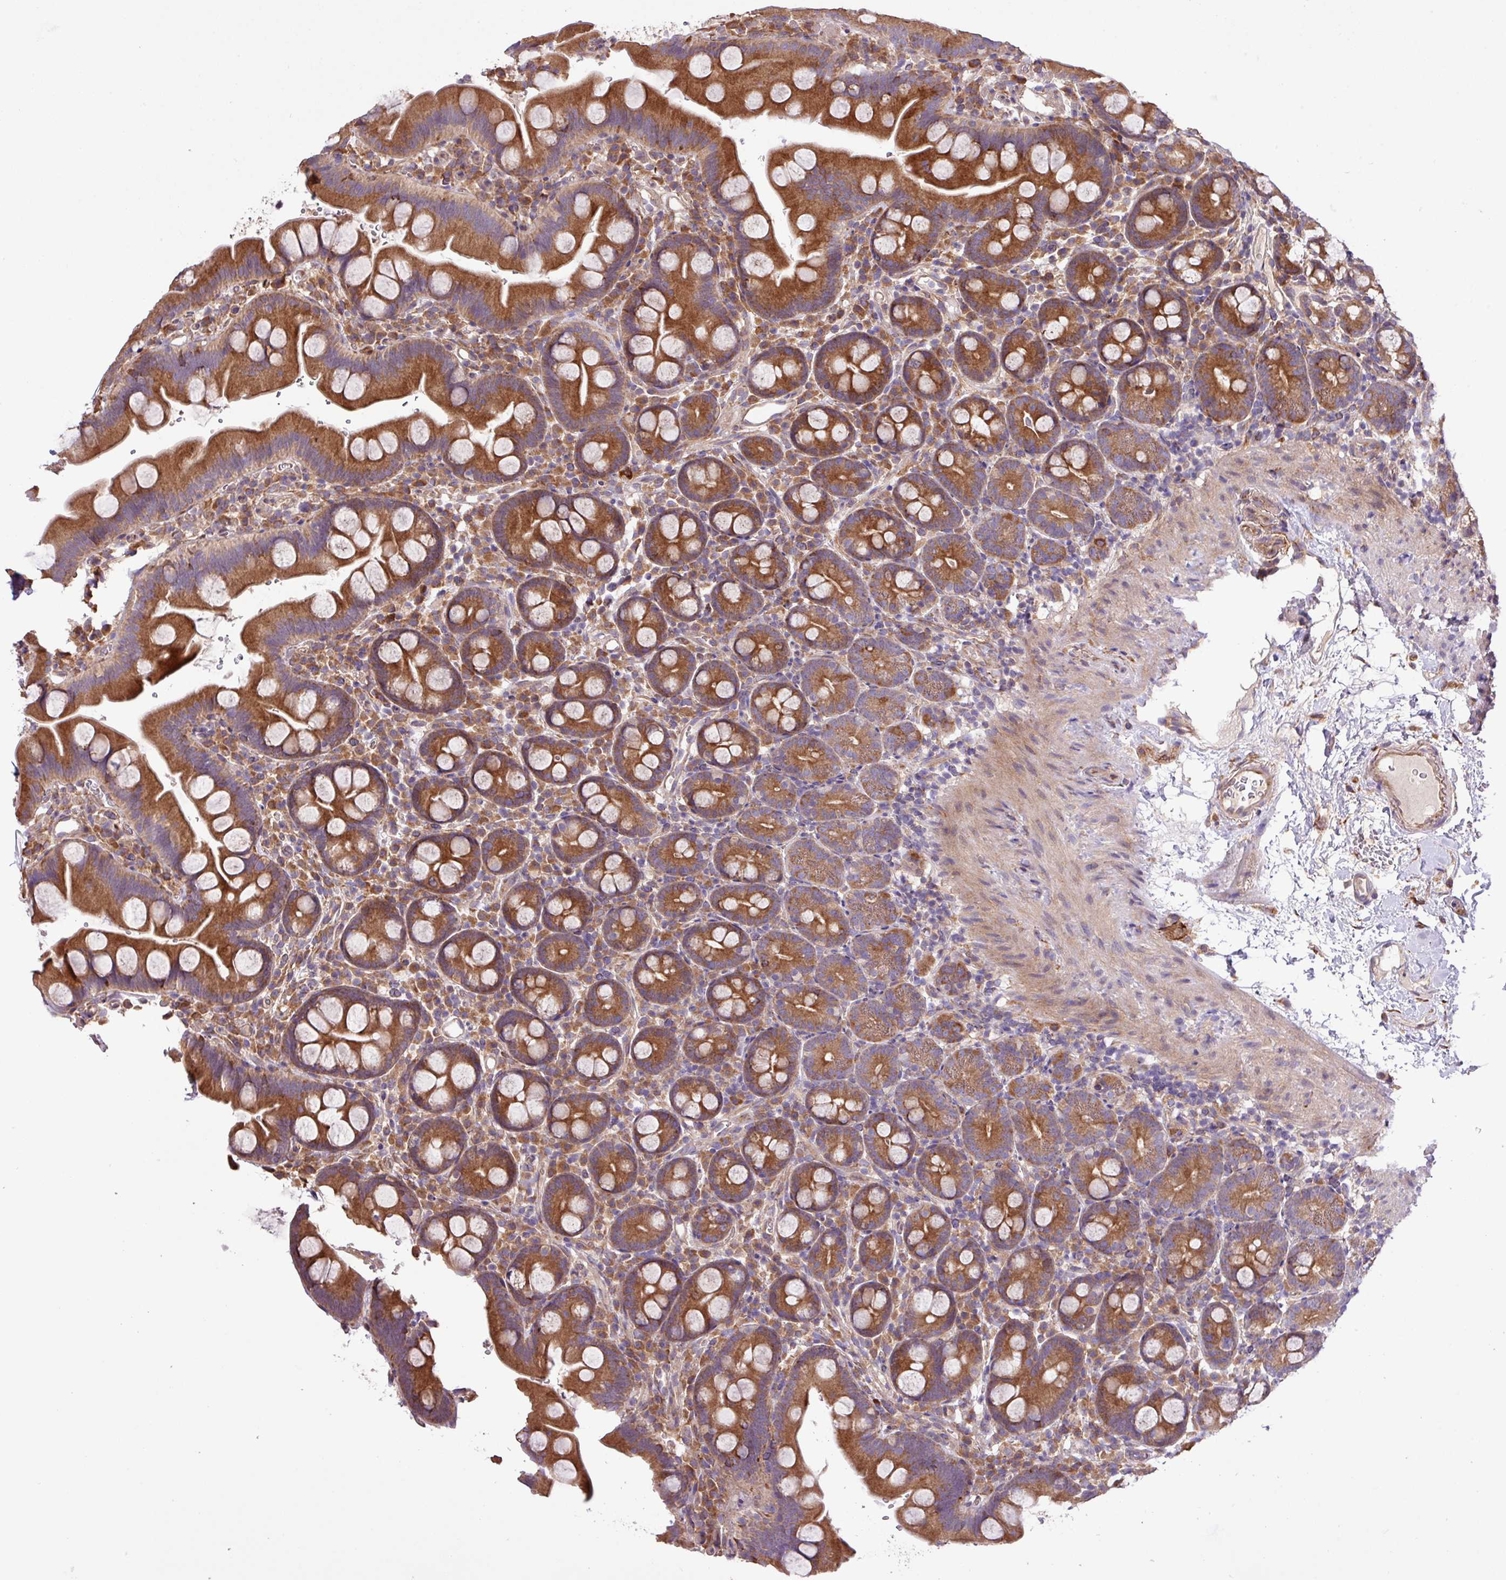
{"staining": {"intensity": "strong", "quantity": ">75%", "location": "cytoplasmic/membranous"}, "tissue": "small intestine", "cell_type": "Glandular cells", "image_type": "normal", "snomed": [{"axis": "morphology", "description": "Normal tissue, NOS"}, {"axis": "topography", "description": "Small intestine"}], "caption": "Immunohistochemical staining of benign small intestine shows high levels of strong cytoplasmic/membranous positivity in about >75% of glandular cells. The protein of interest is shown in brown color, while the nuclei are stained blue.", "gene": "MEGF6", "patient": {"sex": "female", "age": 68}}